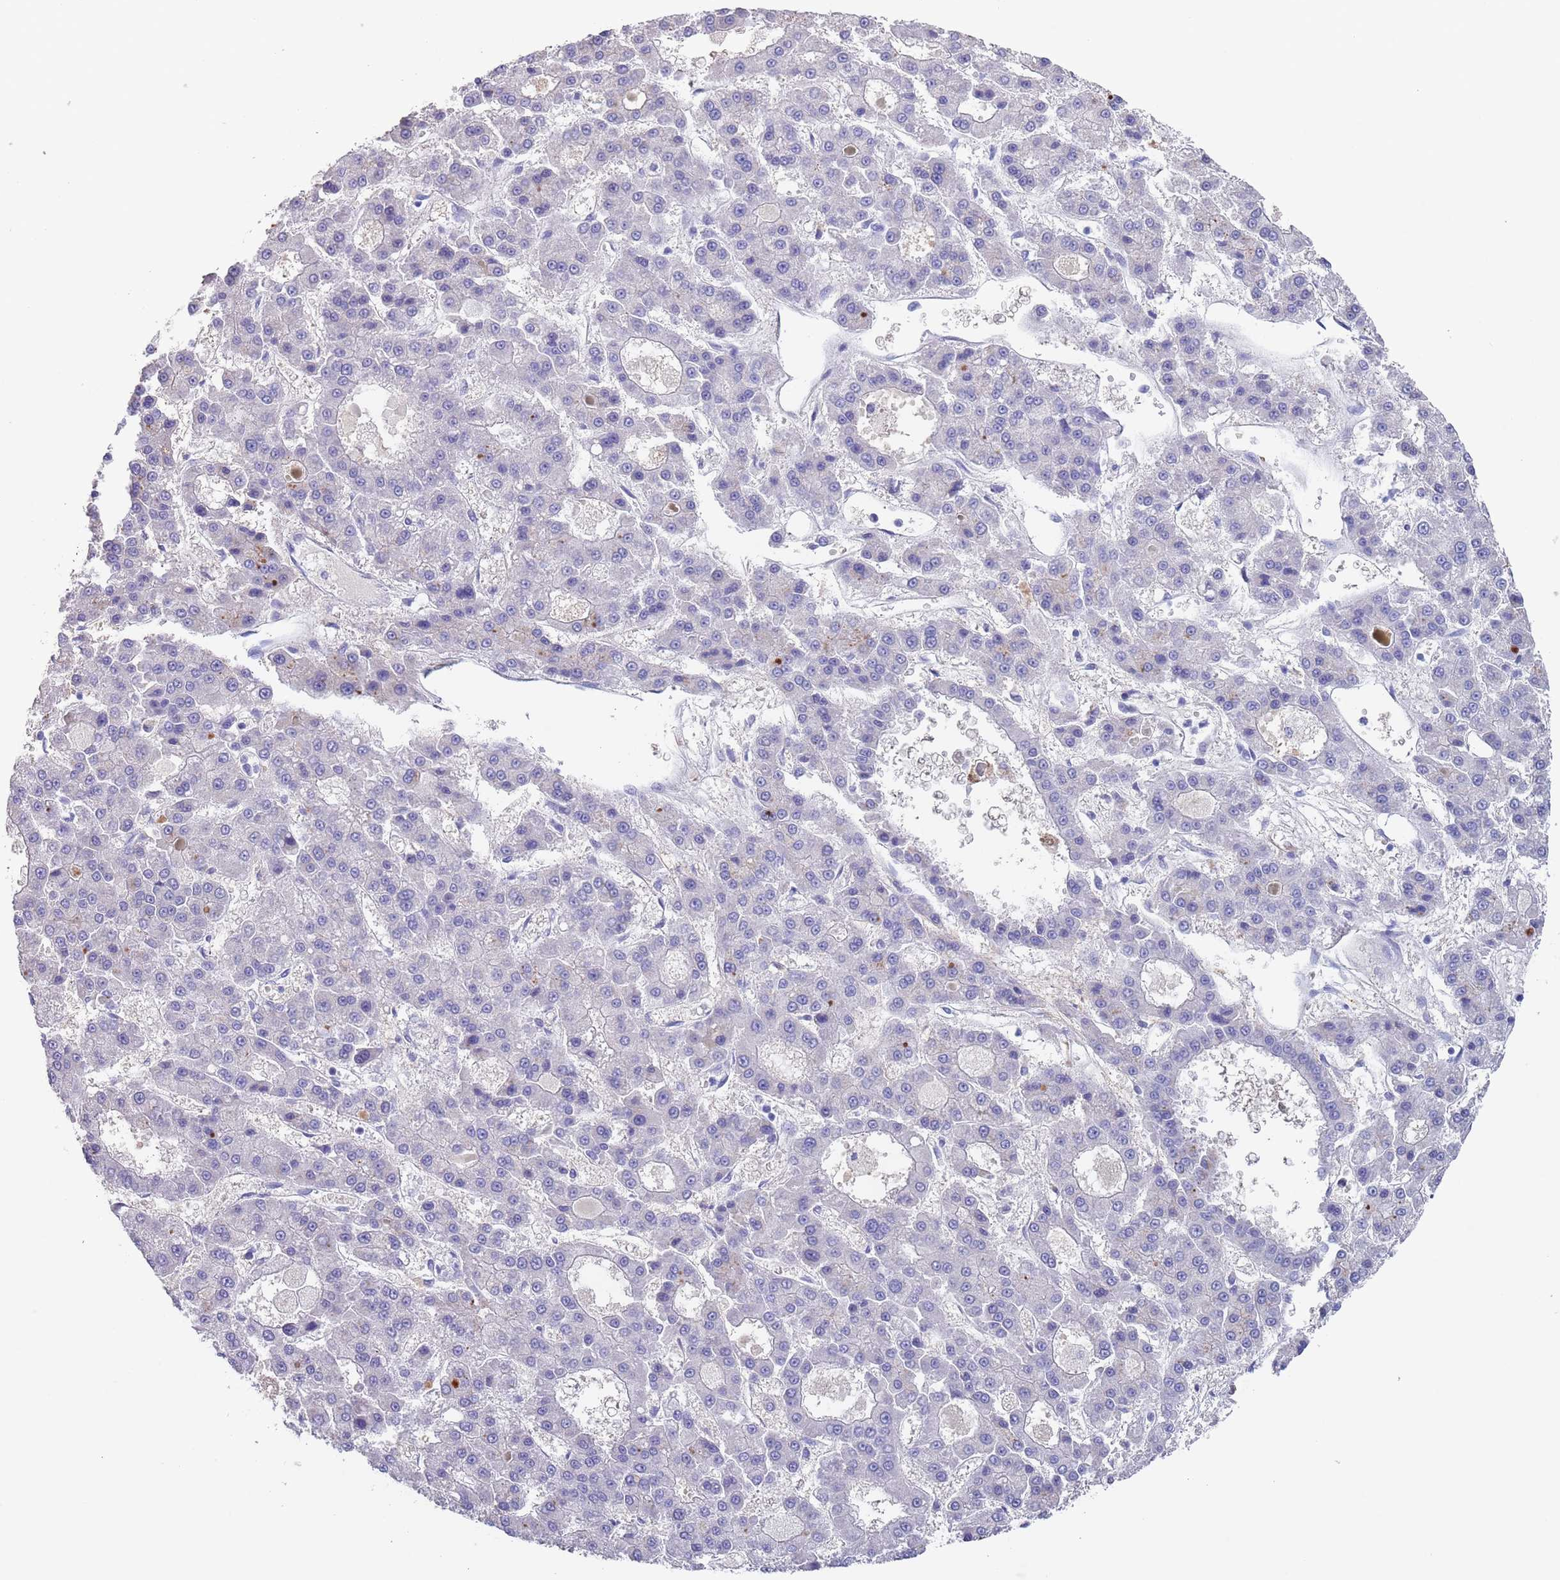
{"staining": {"intensity": "negative", "quantity": "none", "location": "none"}, "tissue": "liver cancer", "cell_type": "Tumor cells", "image_type": "cancer", "snomed": [{"axis": "morphology", "description": "Carcinoma, Hepatocellular, NOS"}, {"axis": "topography", "description": "Liver"}], "caption": "The photomicrograph exhibits no staining of tumor cells in liver cancer. The staining is performed using DAB (3,3'-diaminobenzidine) brown chromogen with nuclei counter-stained in using hematoxylin.", "gene": "RNF169", "patient": {"sex": "male", "age": 70}}